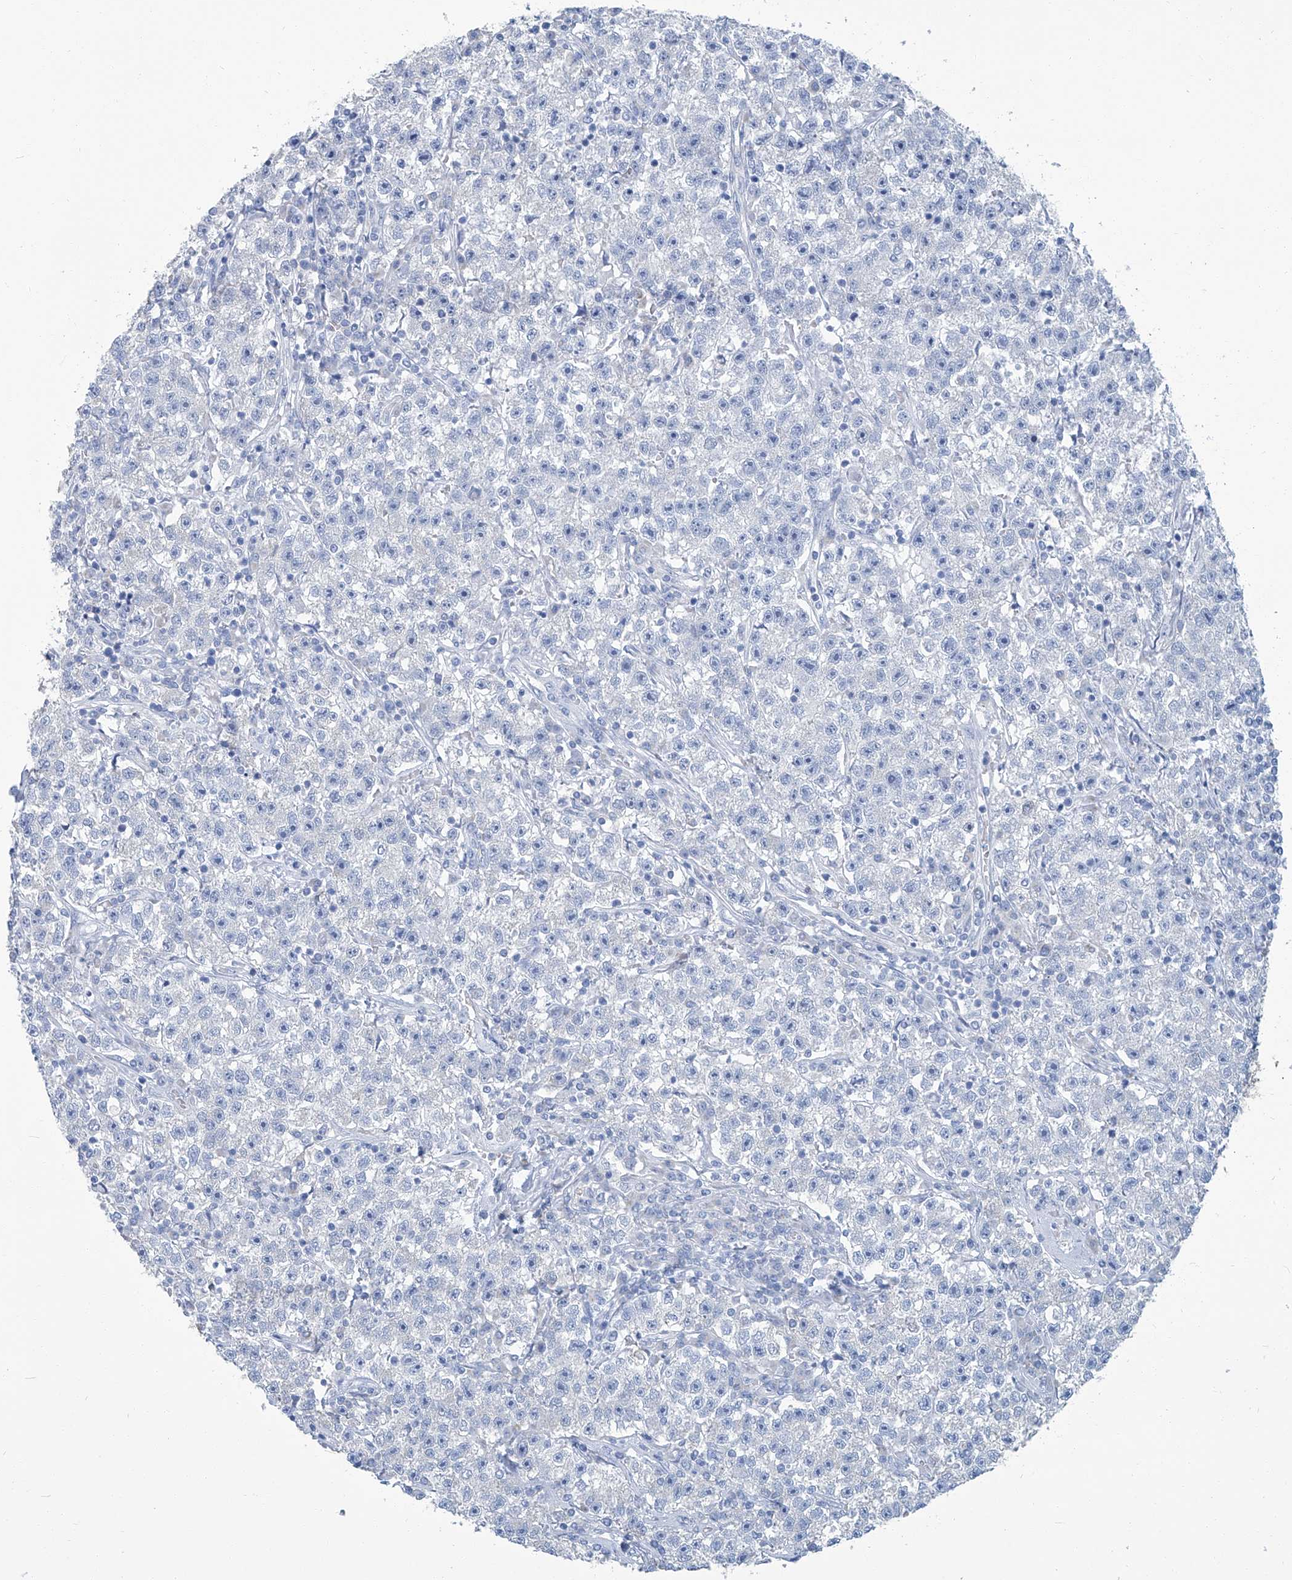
{"staining": {"intensity": "negative", "quantity": "none", "location": "none"}, "tissue": "testis cancer", "cell_type": "Tumor cells", "image_type": "cancer", "snomed": [{"axis": "morphology", "description": "Seminoma, NOS"}, {"axis": "topography", "description": "Testis"}], "caption": "The image shows no staining of tumor cells in testis cancer.", "gene": "PFKL", "patient": {"sex": "male", "age": 22}}